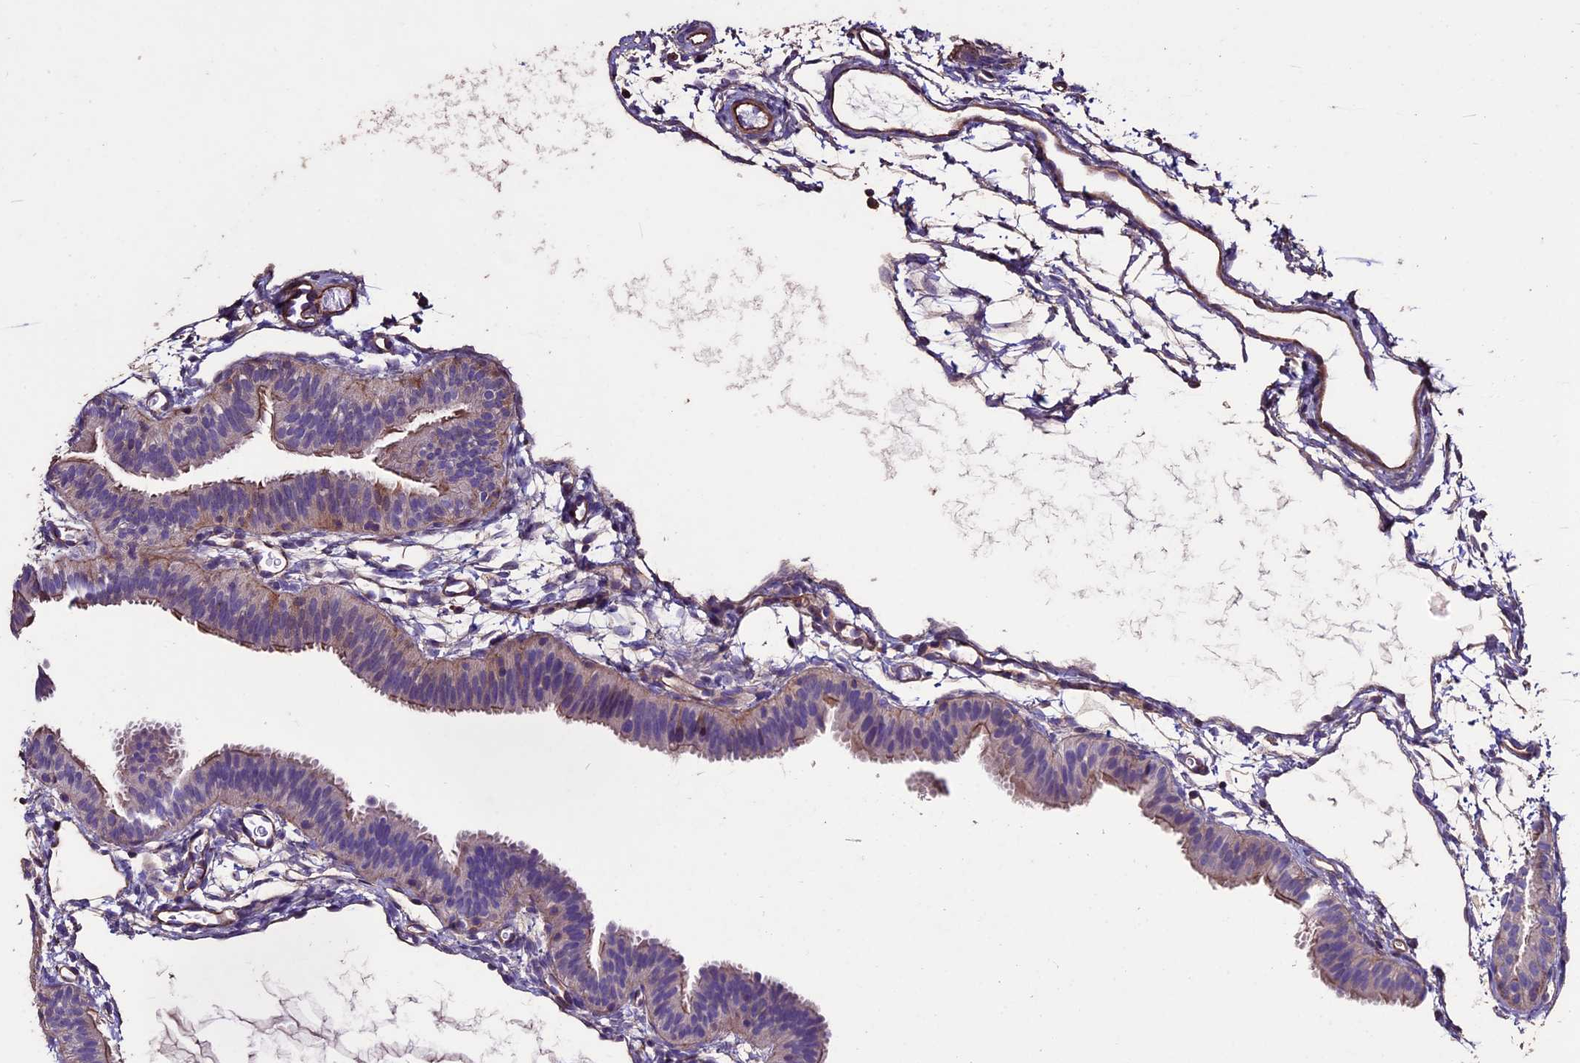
{"staining": {"intensity": "weak", "quantity": "25%-75%", "location": "cytoplasmic/membranous"}, "tissue": "fallopian tube", "cell_type": "Glandular cells", "image_type": "normal", "snomed": [{"axis": "morphology", "description": "Normal tissue, NOS"}, {"axis": "topography", "description": "Fallopian tube"}], "caption": "IHC (DAB) staining of benign human fallopian tube demonstrates weak cytoplasmic/membranous protein staining in approximately 25%-75% of glandular cells. Immunohistochemistry stains the protein of interest in brown and the nuclei are stained blue.", "gene": "USB1", "patient": {"sex": "female", "age": 35}}